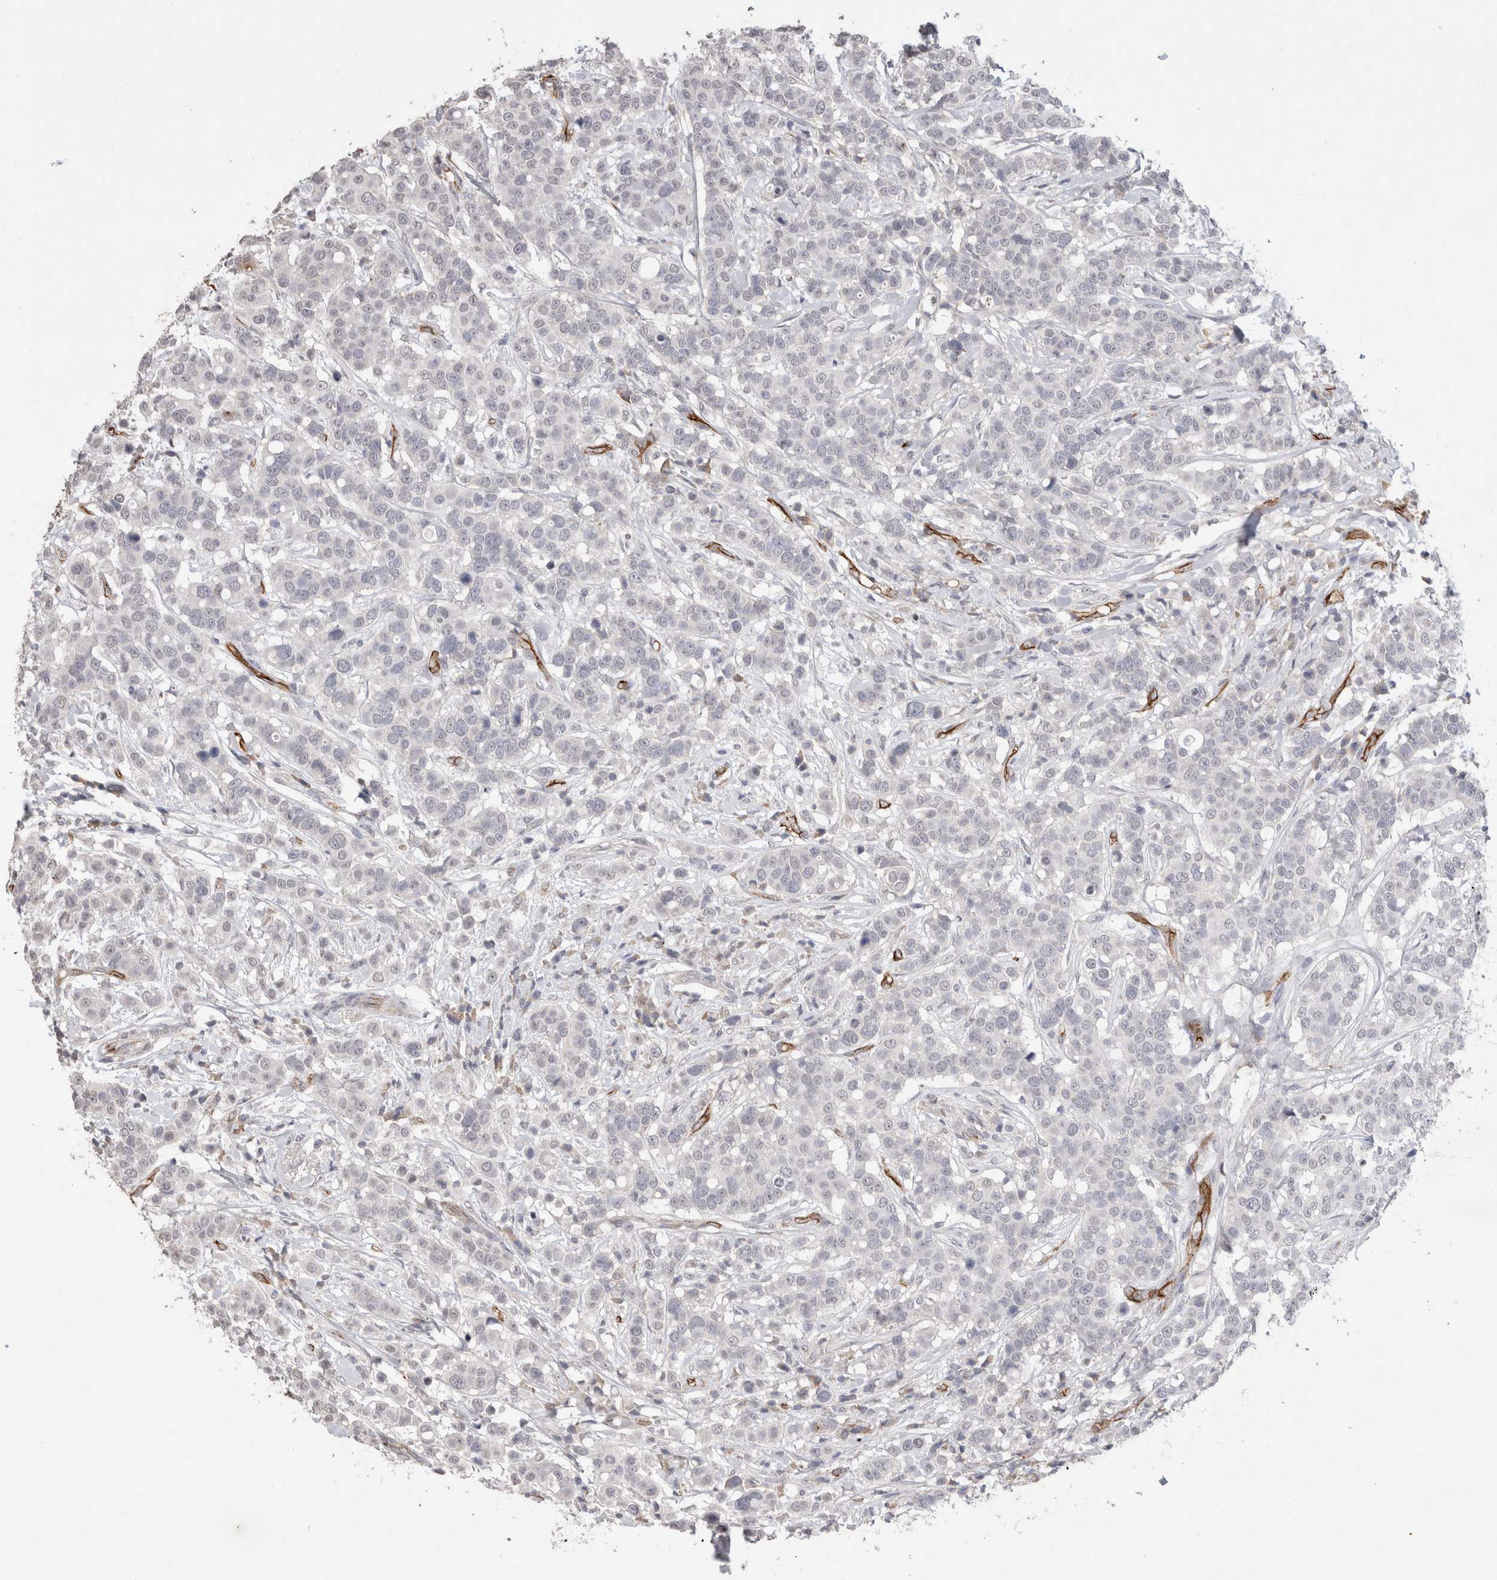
{"staining": {"intensity": "negative", "quantity": "none", "location": "none"}, "tissue": "breast cancer", "cell_type": "Tumor cells", "image_type": "cancer", "snomed": [{"axis": "morphology", "description": "Duct carcinoma"}, {"axis": "topography", "description": "Breast"}], "caption": "There is no significant positivity in tumor cells of breast cancer (invasive ductal carcinoma).", "gene": "CDH13", "patient": {"sex": "female", "age": 27}}